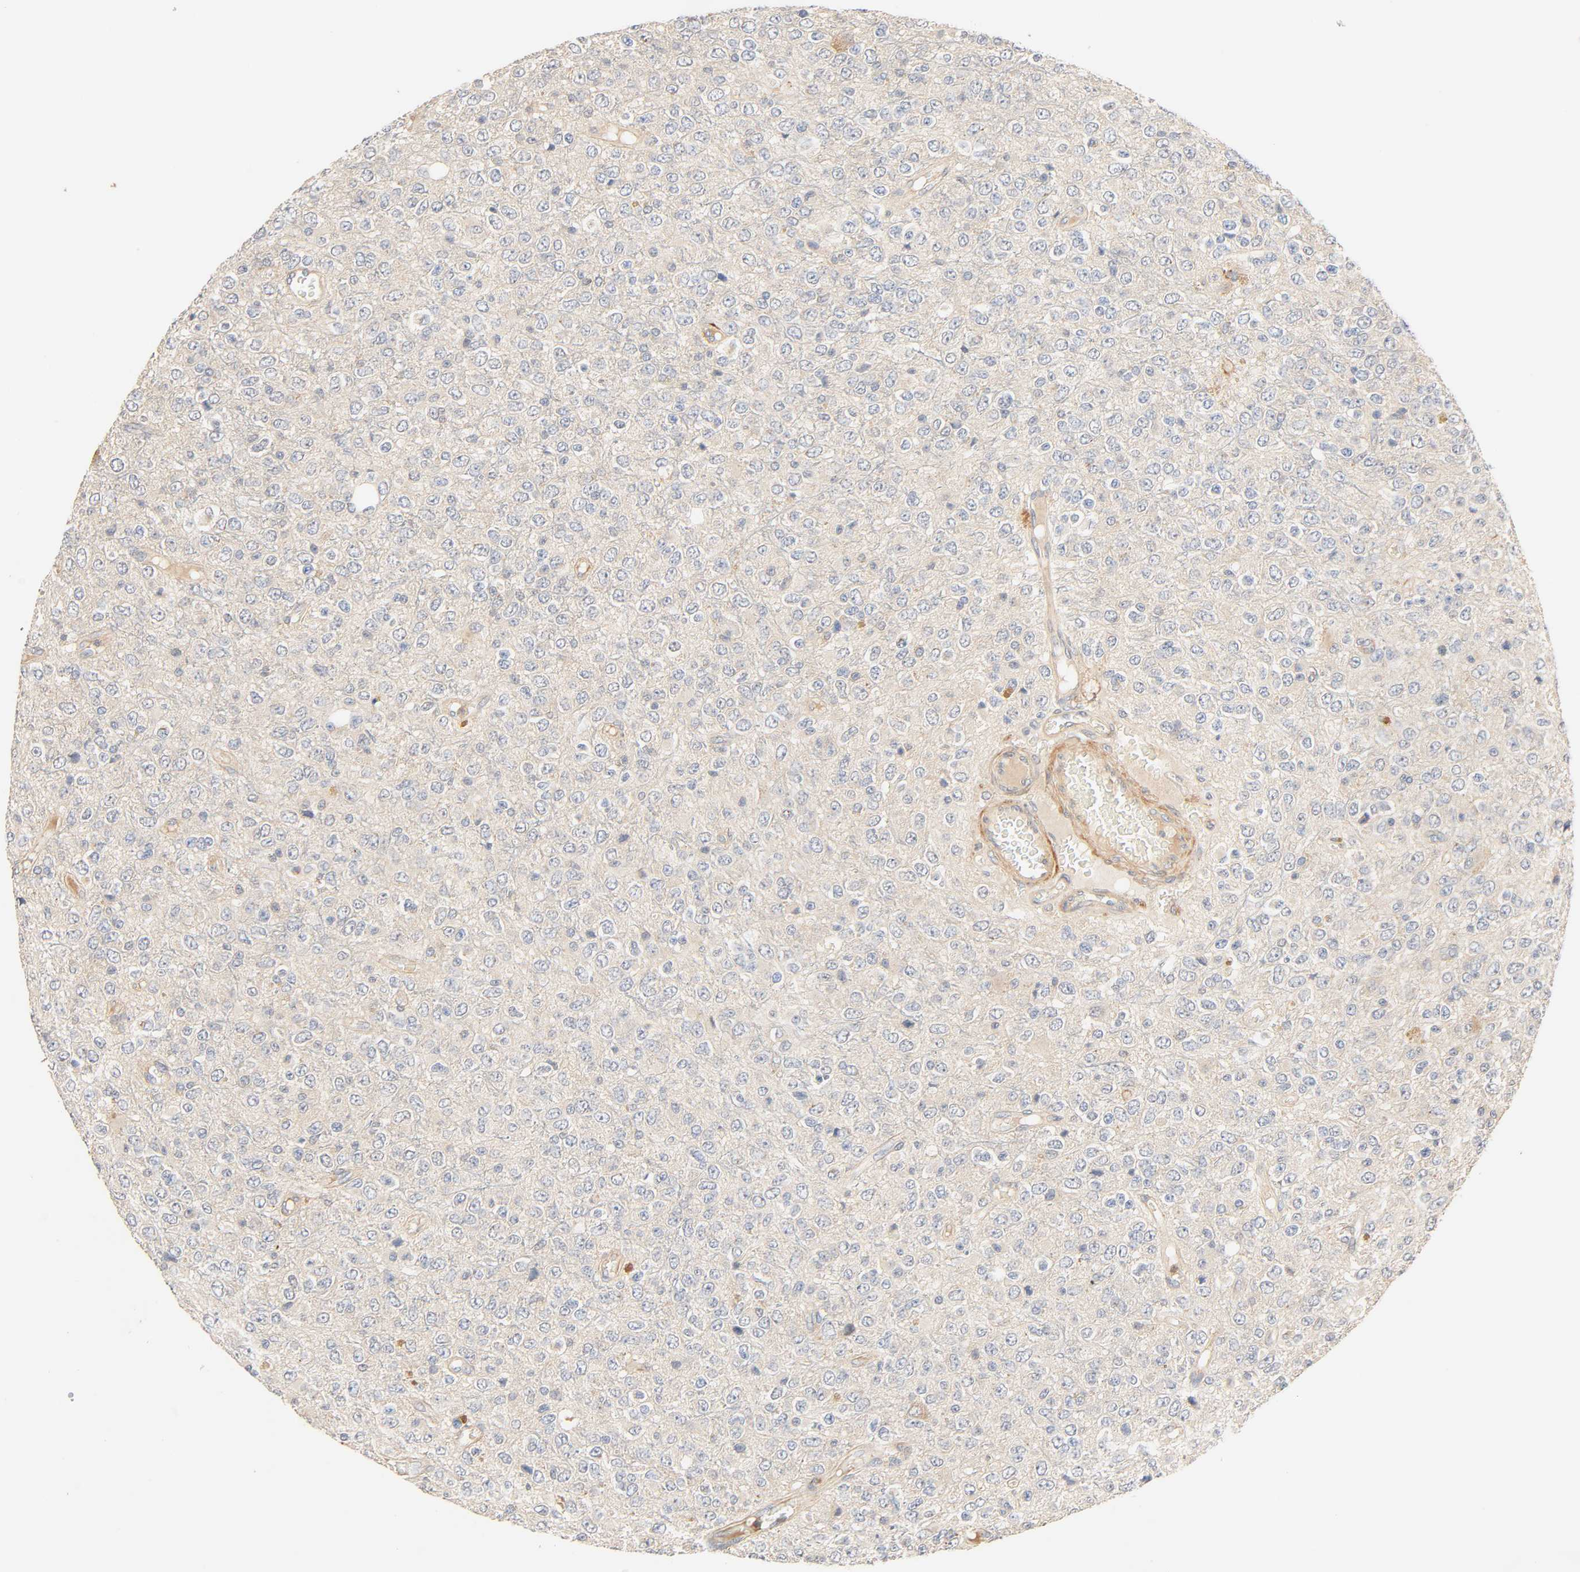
{"staining": {"intensity": "negative", "quantity": "none", "location": "none"}, "tissue": "glioma", "cell_type": "Tumor cells", "image_type": "cancer", "snomed": [{"axis": "morphology", "description": "Glioma, malignant, High grade"}, {"axis": "topography", "description": "pancreas cauda"}], "caption": "An image of human glioma is negative for staining in tumor cells.", "gene": "CACNA1G", "patient": {"sex": "male", "age": 60}}